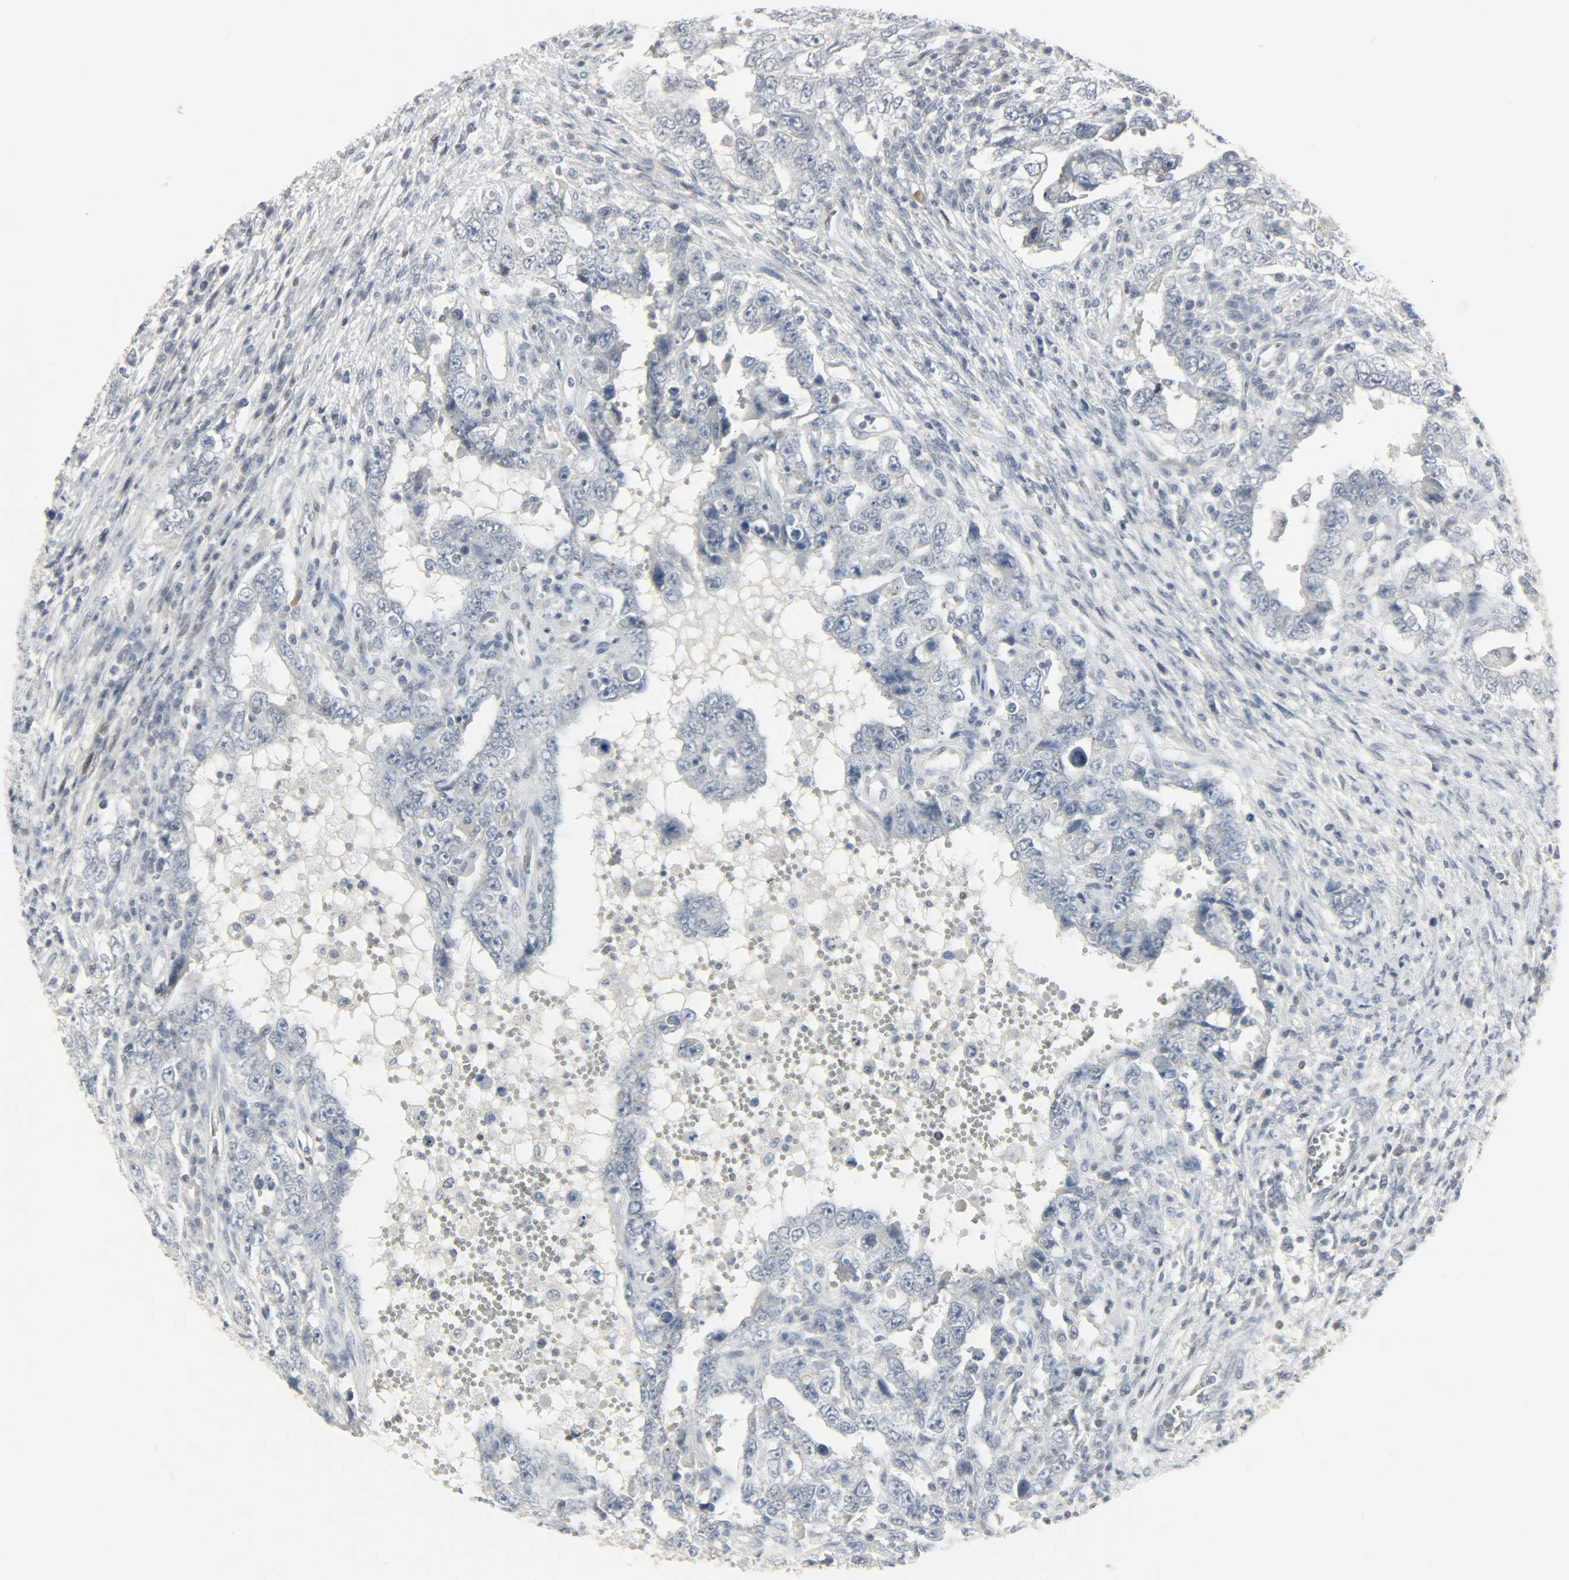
{"staining": {"intensity": "negative", "quantity": "none", "location": "none"}, "tissue": "testis cancer", "cell_type": "Tumor cells", "image_type": "cancer", "snomed": [{"axis": "morphology", "description": "Carcinoma, Embryonal, NOS"}, {"axis": "topography", "description": "Testis"}], "caption": "Immunohistochemical staining of testis embryonal carcinoma shows no significant positivity in tumor cells.", "gene": "CAMK4", "patient": {"sex": "male", "age": 26}}